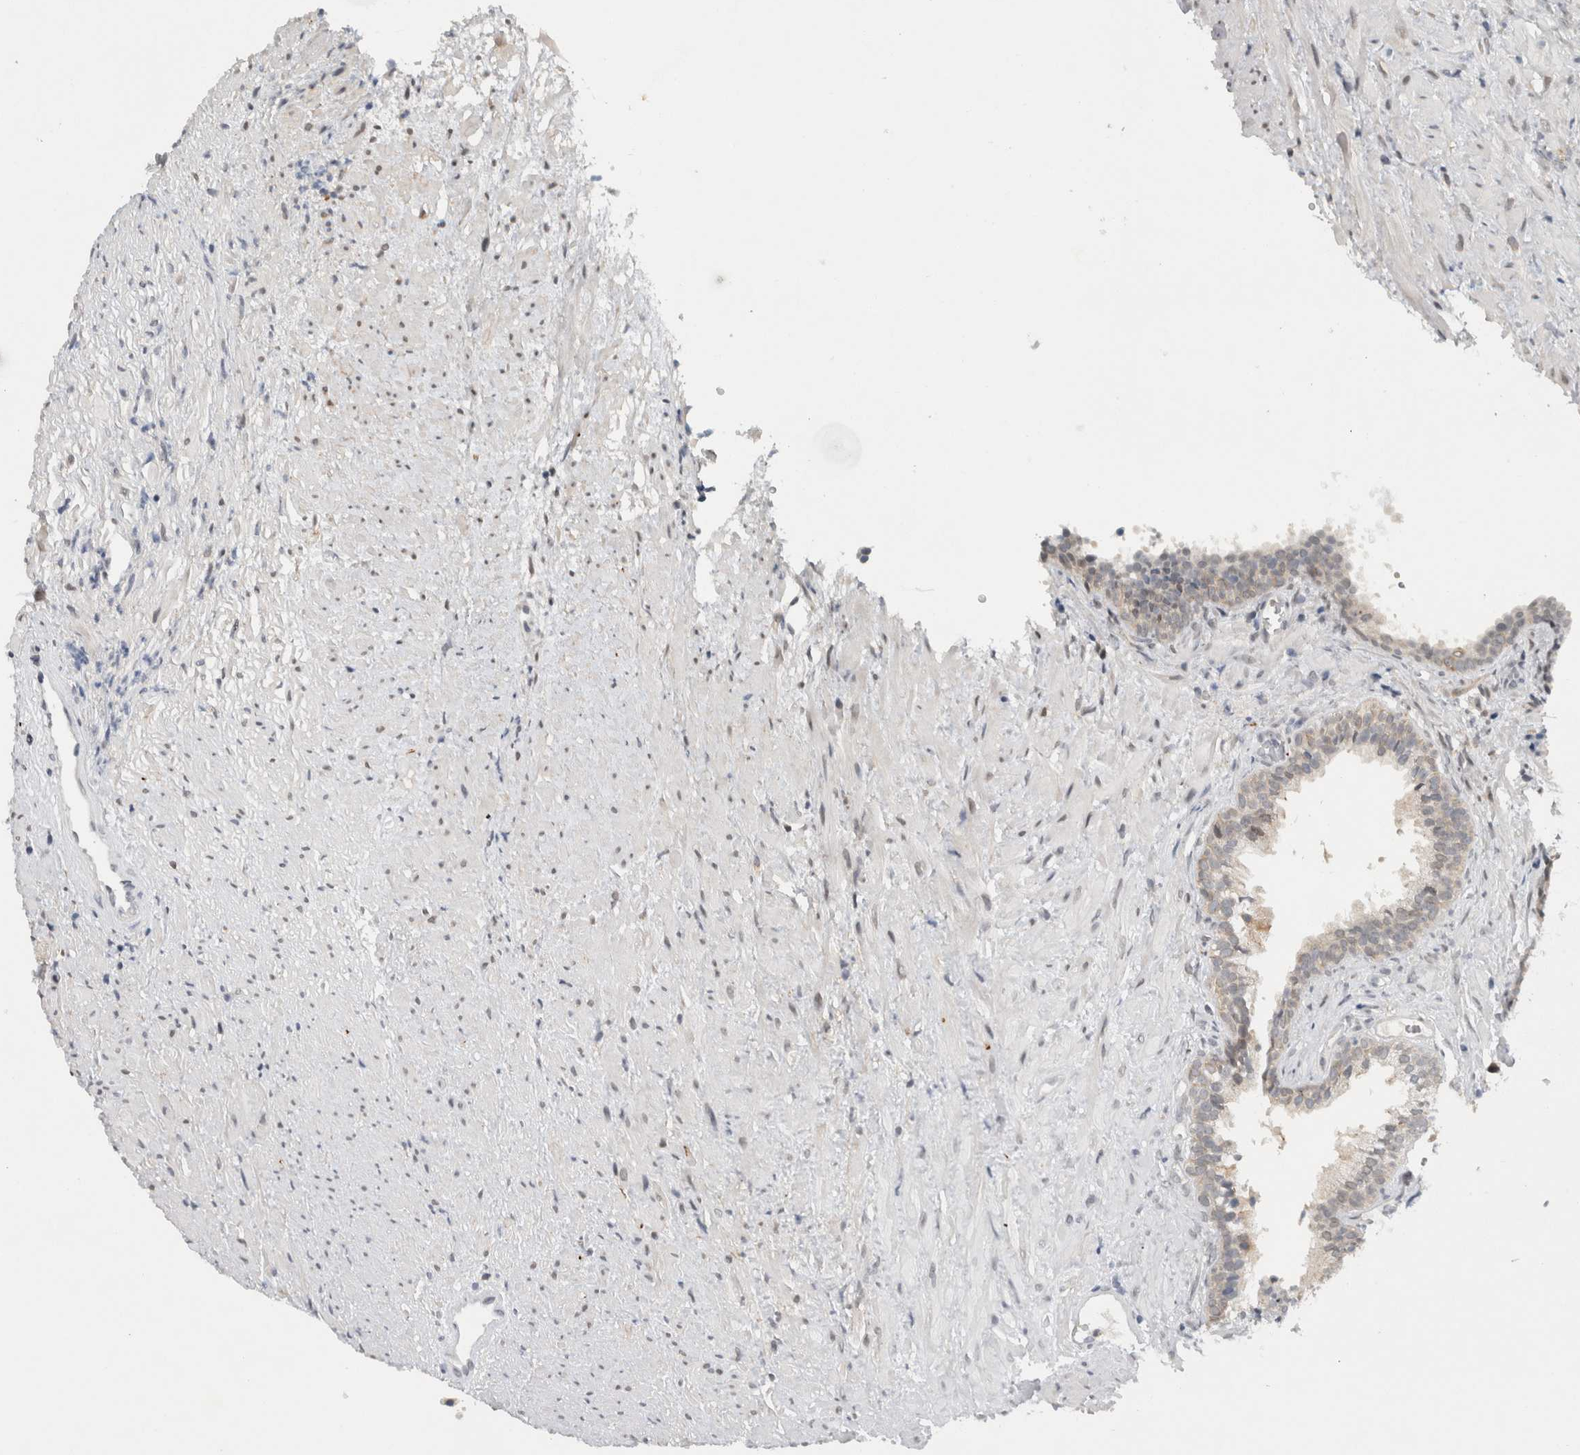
{"staining": {"intensity": "weak", "quantity": "<25%", "location": "cytoplasmic/membranous"}, "tissue": "prostate", "cell_type": "Glandular cells", "image_type": "normal", "snomed": [{"axis": "morphology", "description": "Normal tissue, NOS"}, {"axis": "topography", "description": "Prostate"}], "caption": "Immunohistochemistry (IHC) of unremarkable human prostate exhibits no positivity in glandular cells. (DAB immunohistochemistry with hematoxylin counter stain).", "gene": "PRXL2A", "patient": {"sex": "male", "age": 76}}